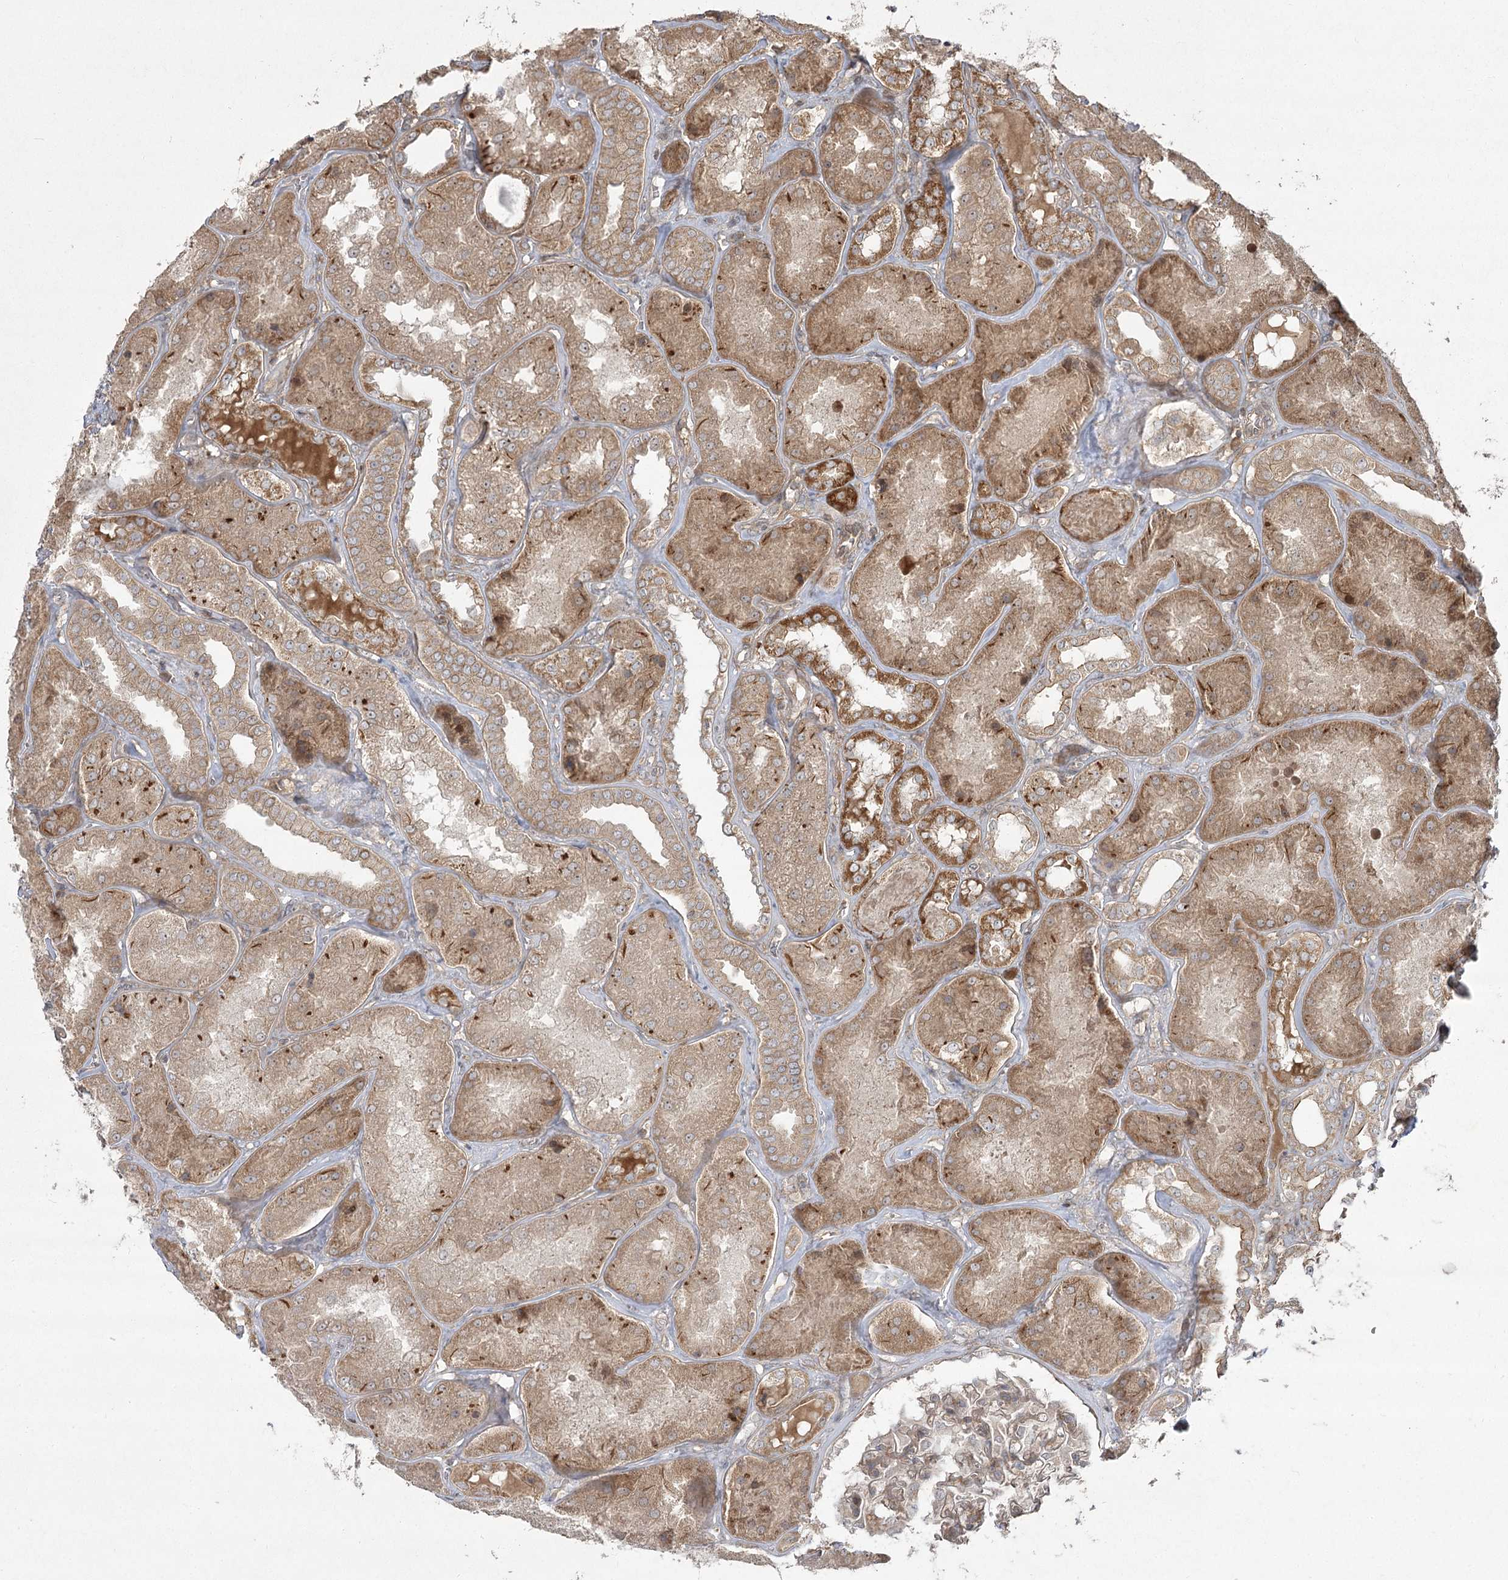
{"staining": {"intensity": "moderate", "quantity": ">75%", "location": "cytoplasmic/membranous"}, "tissue": "kidney", "cell_type": "Cells in glomeruli", "image_type": "normal", "snomed": [{"axis": "morphology", "description": "Normal tissue, NOS"}, {"axis": "topography", "description": "Kidney"}], "caption": "Immunohistochemistry (IHC) (DAB) staining of normal human kidney reveals moderate cytoplasmic/membranous protein positivity in approximately >75% of cells in glomeruli. (IHC, brightfield microscopy, high magnification).", "gene": "CPLANE1", "patient": {"sex": "female", "age": 56}}